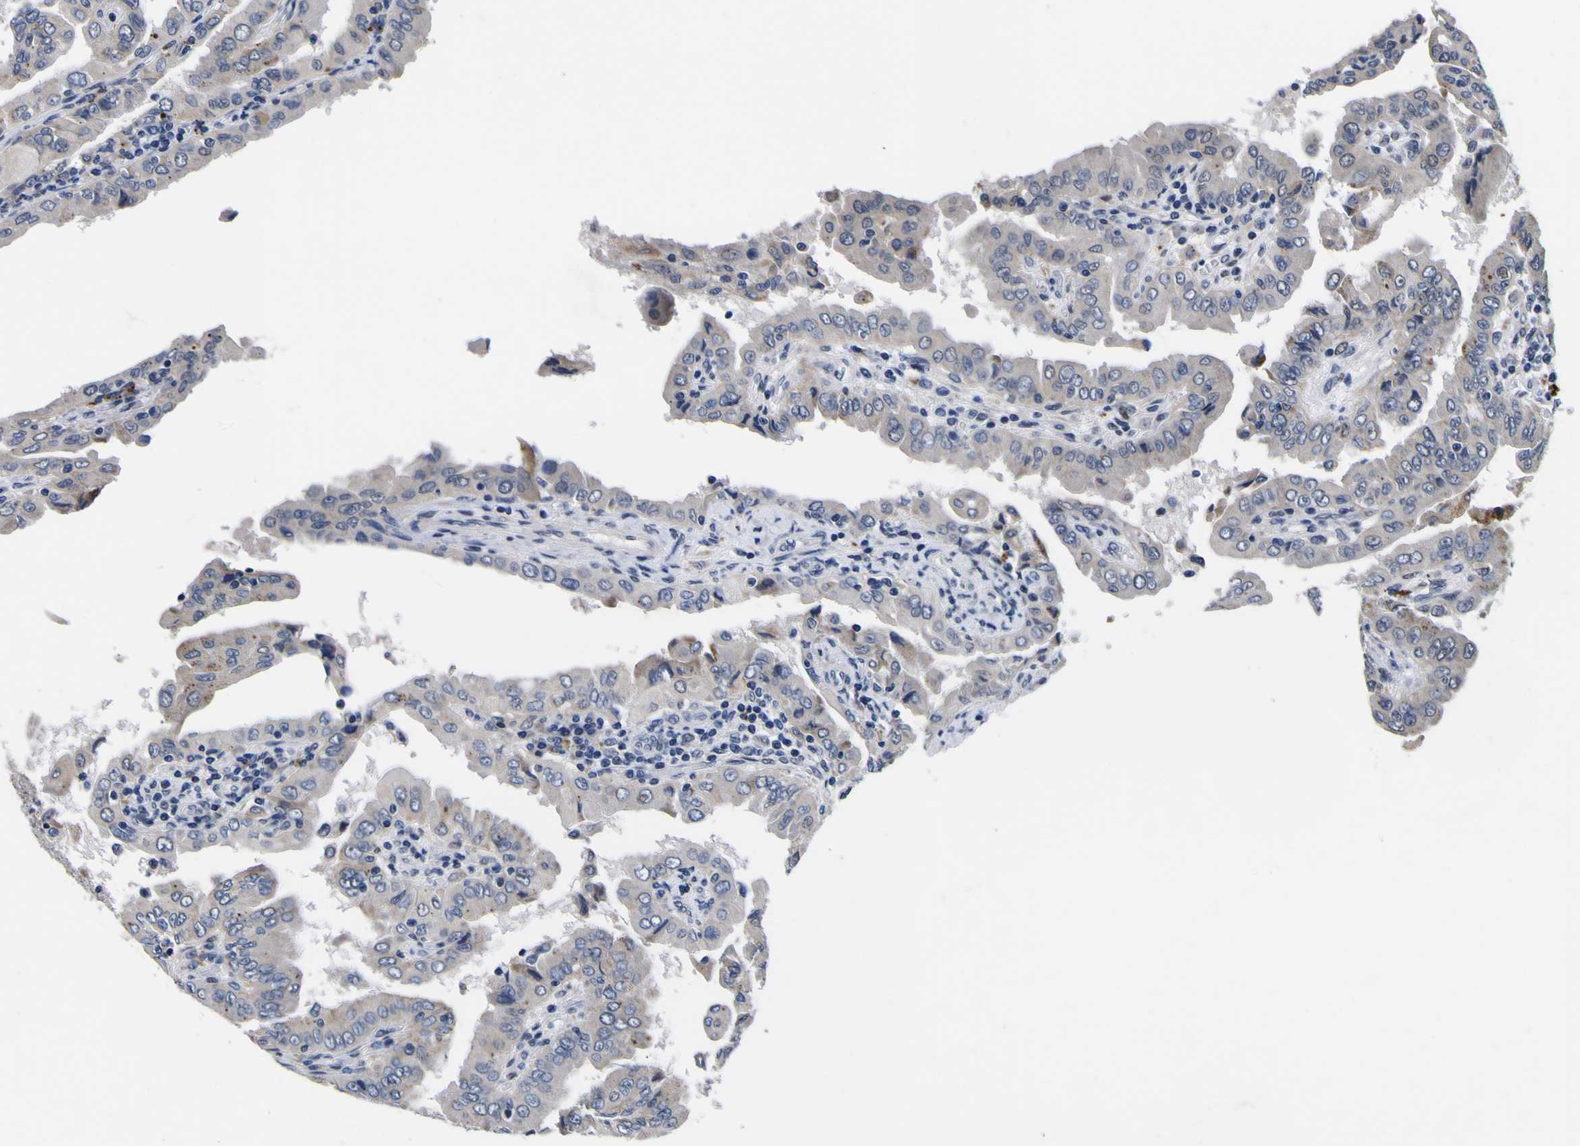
{"staining": {"intensity": "negative", "quantity": "none", "location": "none"}, "tissue": "thyroid cancer", "cell_type": "Tumor cells", "image_type": "cancer", "snomed": [{"axis": "morphology", "description": "Papillary adenocarcinoma, NOS"}, {"axis": "topography", "description": "Thyroid gland"}], "caption": "Tumor cells show no significant expression in thyroid cancer.", "gene": "IGFLR1", "patient": {"sex": "male", "age": 33}}